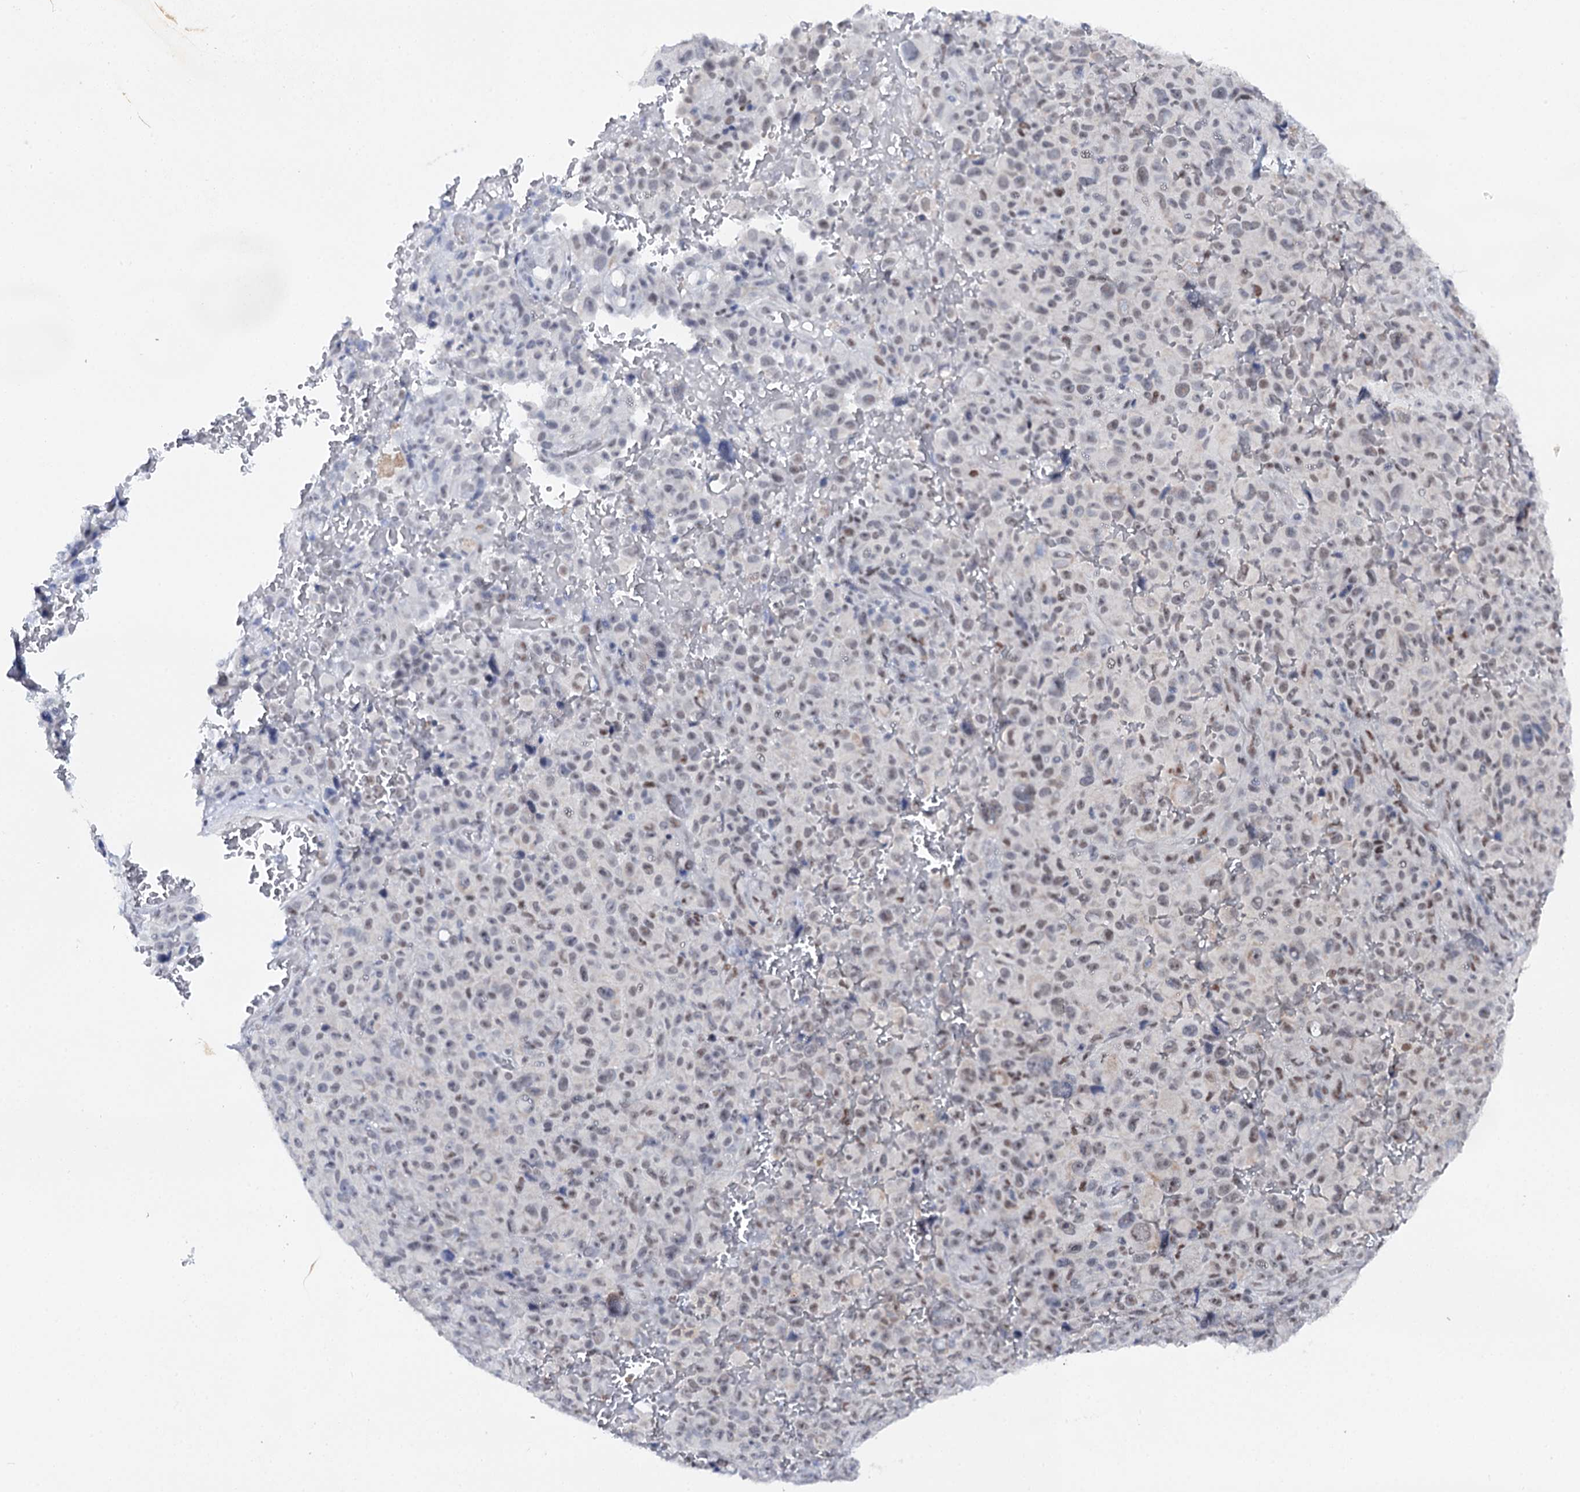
{"staining": {"intensity": "weak", "quantity": "<25%", "location": "nuclear"}, "tissue": "melanoma", "cell_type": "Tumor cells", "image_type": "cancer", "snomed": [{"axis": "morphology", "description": "Malignant melanoma, NOS"}, {"axis": "topography", "description": "Skin"}], "caption": "High magnification brightfield microscopy of melanoma stained with DAB (brown) and counterstained with hematoxylin (blue): tumor cells show no significant positivity. Nuclei are stained in blue.", "gene": "BUD13", "patient": {"sex": "female", "age": 82}}